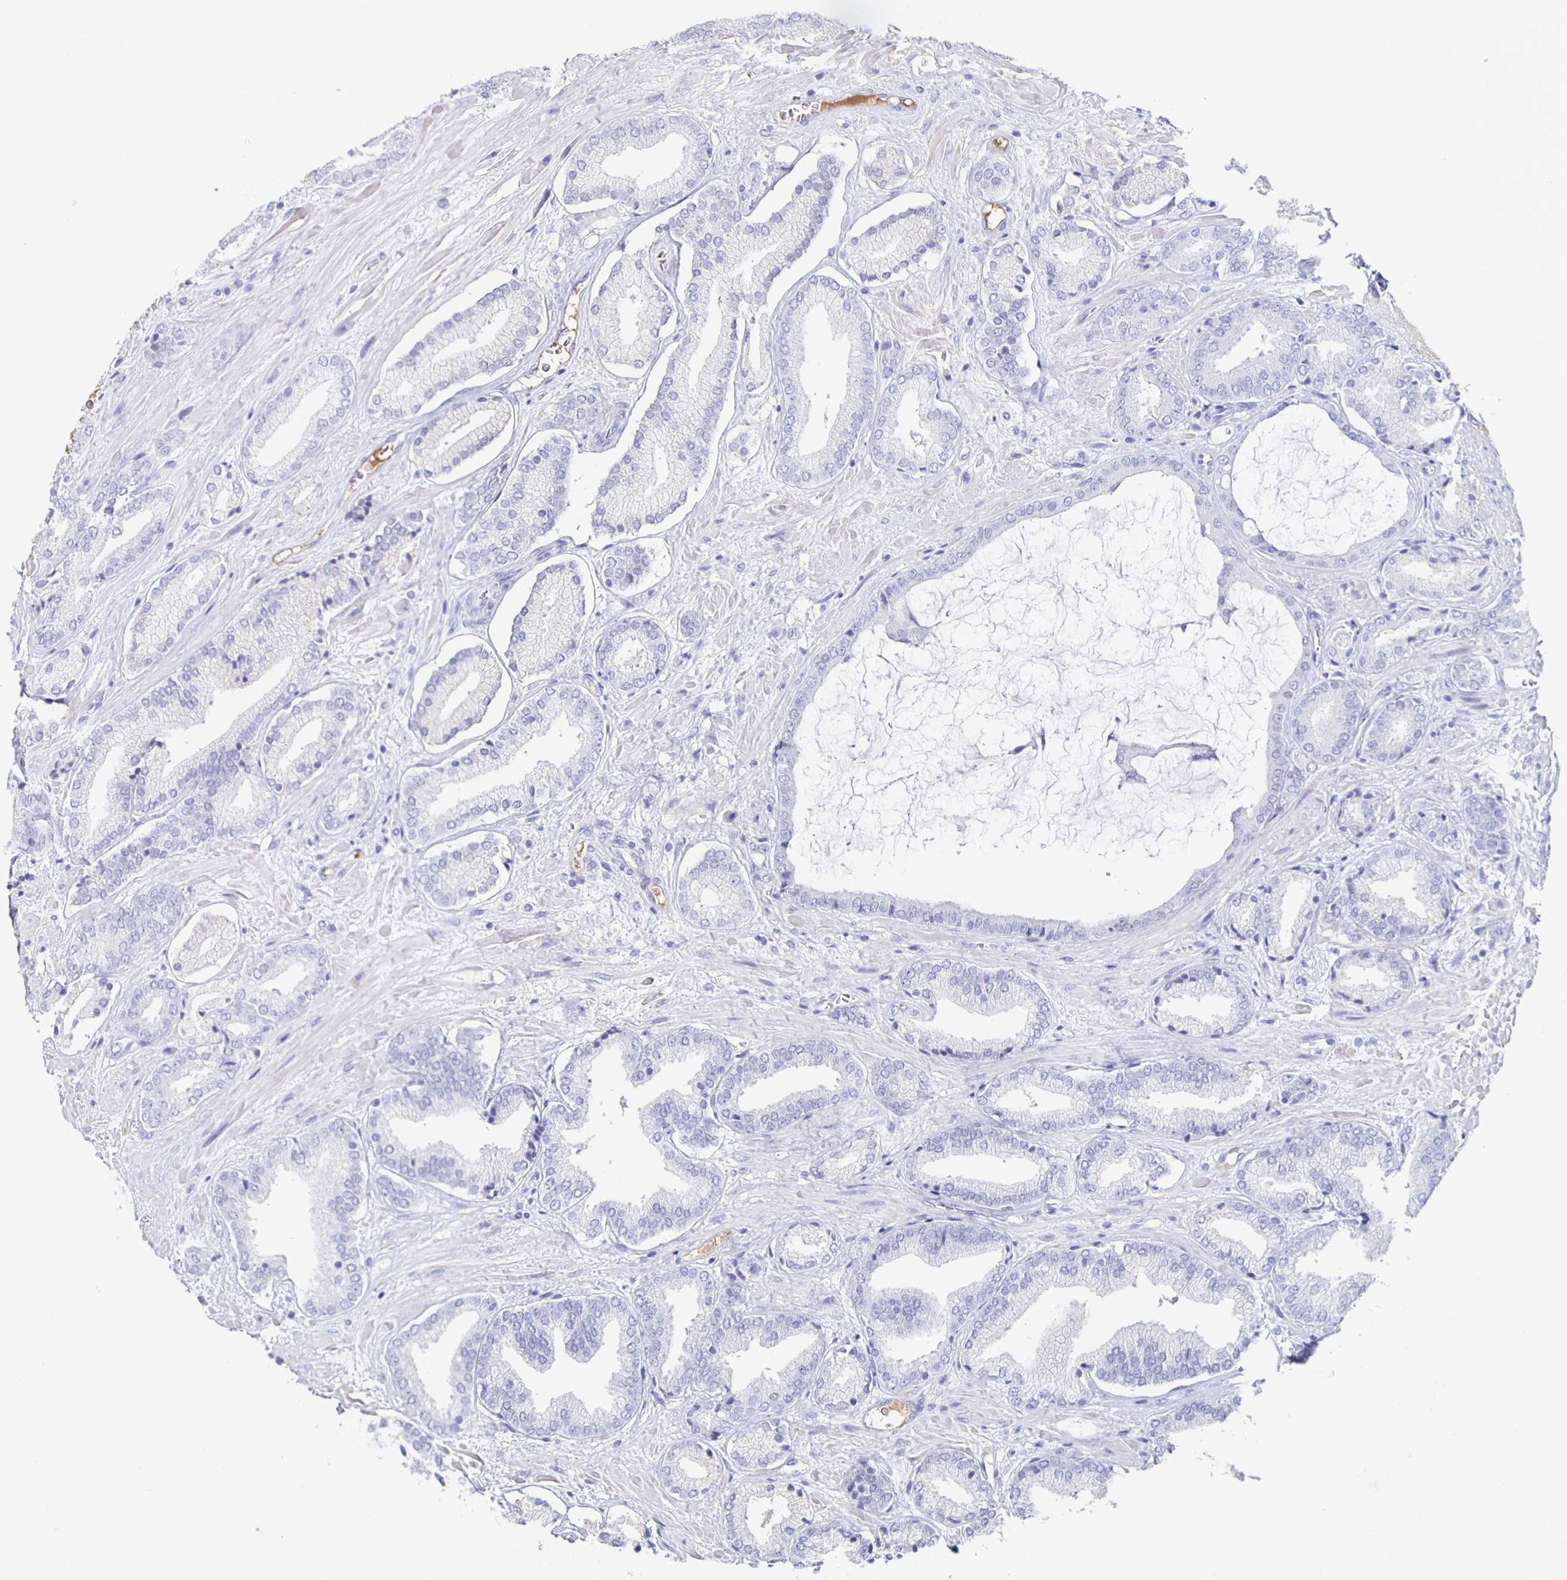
{"staining": {"intensity": "negative", "quantity": "none", "location": "none"}, "tissue": "prostate cancer", "cell_type": "Tumor cells", "image_type": "cancer", "snomed": [{"axis": "morphology", "description": "Adenocarcinoma, High grade"}, {"axis": "topography", "description": "Prostate"}], "caption": "Immunohistochemistry (IHC) image of neoplastic tissue: prostate cancer stained with DAB (3,3'-diaminobenzidine) reveals no significant protein expression in tumor cells.", "gene": "FGA", "patient": {"sex": "male", "age": 56}}